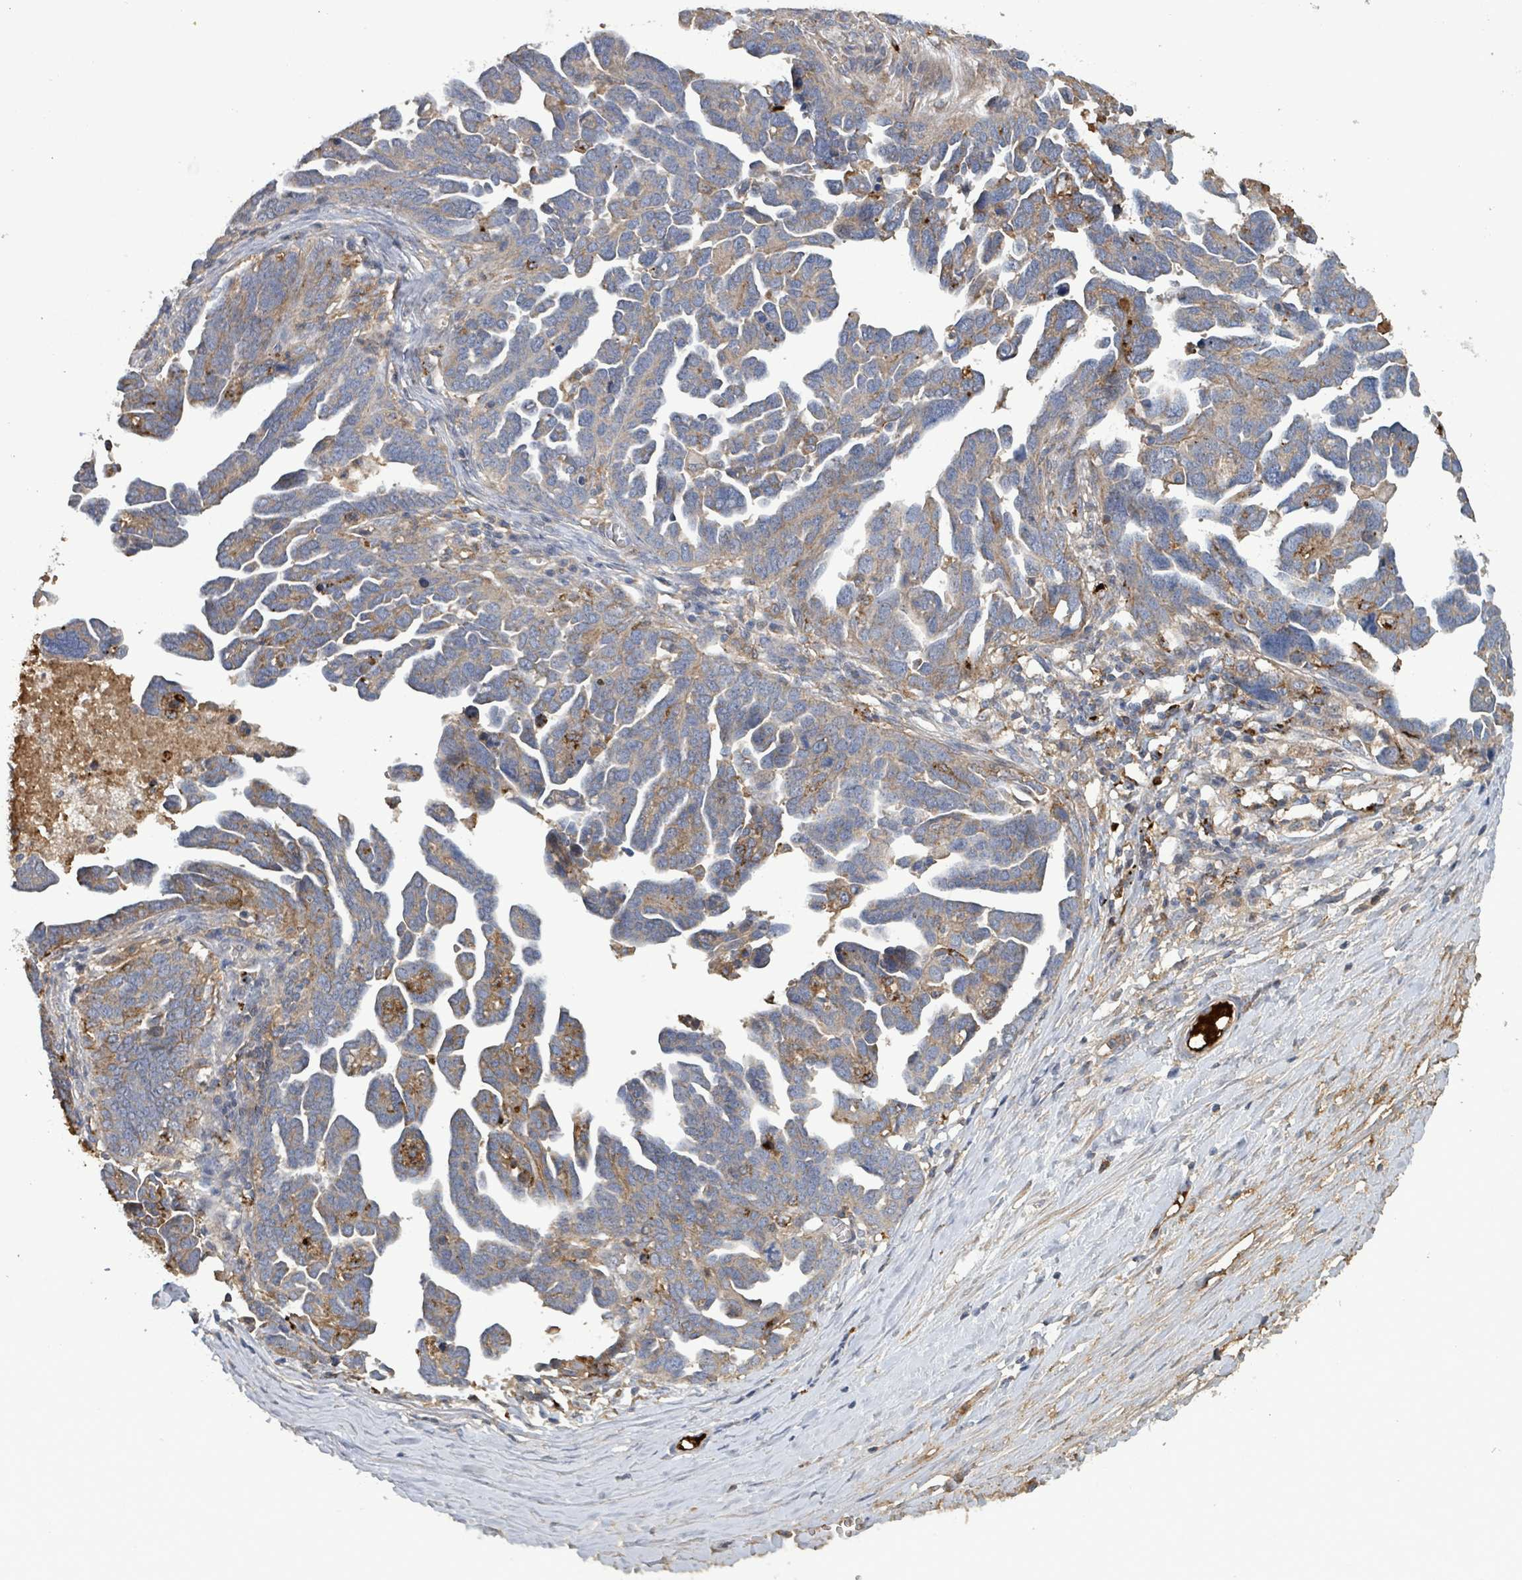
{"staining": {"intensity": "weak", "quantity": "25%-75%", "location": "cytoplasmic/membranous"}, "tissue": "ovarian cancer", "cell_type": "Tumor cells", "image_type": "cancer", "snomed": [{"axis": "morphology", "description": "Cystadenocarcinoma, serous, NOS"}, {"axis": "topography", "description": "Ovary"}], "caption": "Brown immunohistochemical staining in serous cystadenocarcinoma (ovarian) displays weak cytoplasmic/membranous staining in approximately 25%-75% of tumor cells.", "gene": "PLAAT1", "patient": {"sex": "female", "age": 54}}